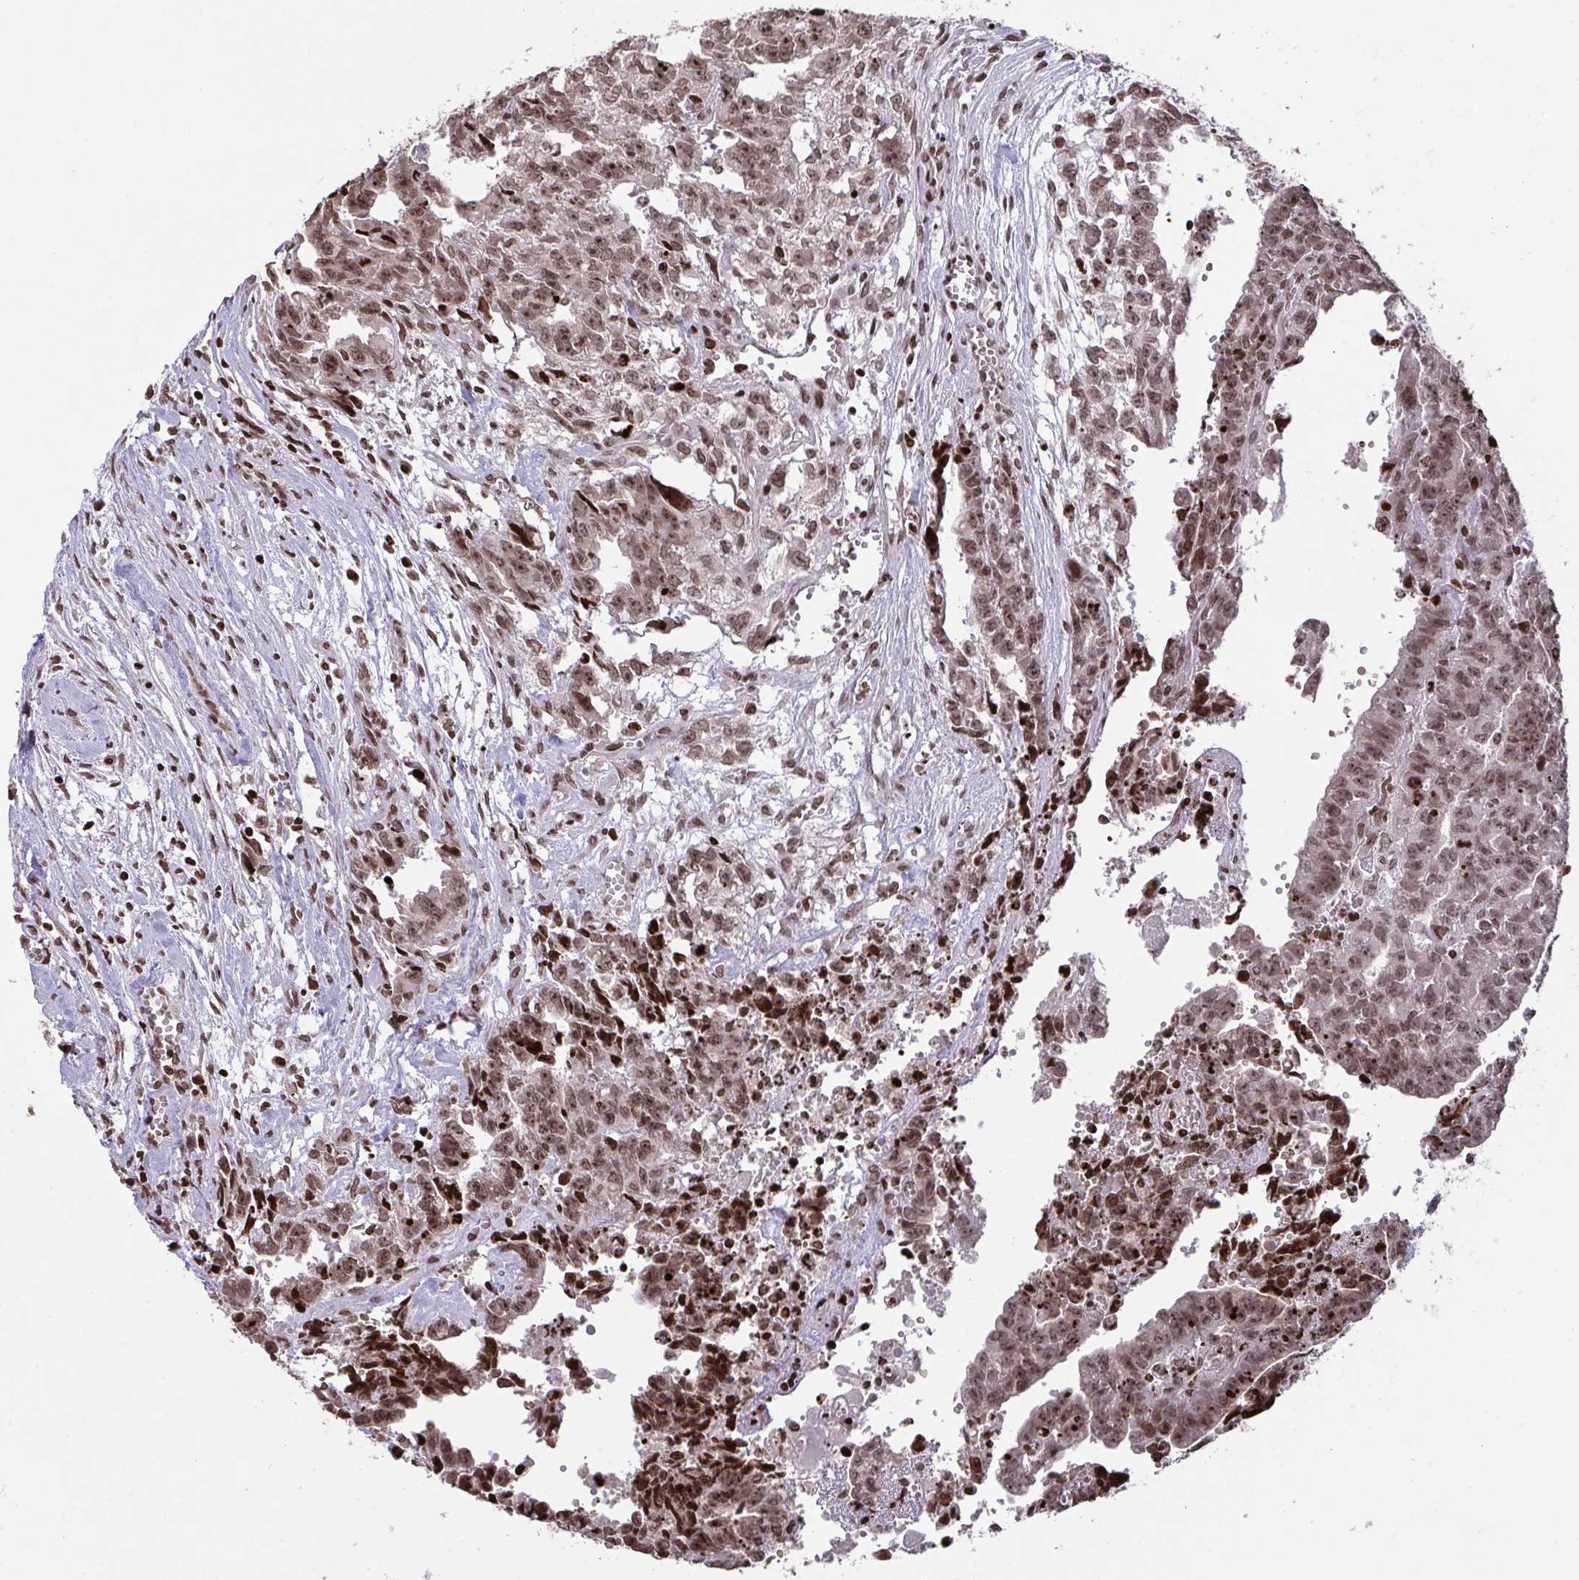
{"staining": {"intensity": "moderate", "quantity": ">75%", "location": "nuclear"}, "tissue": "testis cancer", "cell_type": "Tumor cells", "image_type": "cancer", "snomed": [{"axis": "morphology", "description": "Carcinoma, Embryonal, NOS"}, {"axis": "morphology", "description": "Teratoma, malignant, NOS"}, {"axis": "topography", "description": "Testis"}], "caption": "IHC staining of testis cancer, which displays medium levels of moderate nuclear staining in approximately >75% of tumor cells indicating moderate nuclear protein staining. The staining was performed using DAB (brown) for protein detection and nuclei were counterstained in hematoxylin (blue).", "gene": "NIP7", "patient": {"sex": "male", "age": 24}}